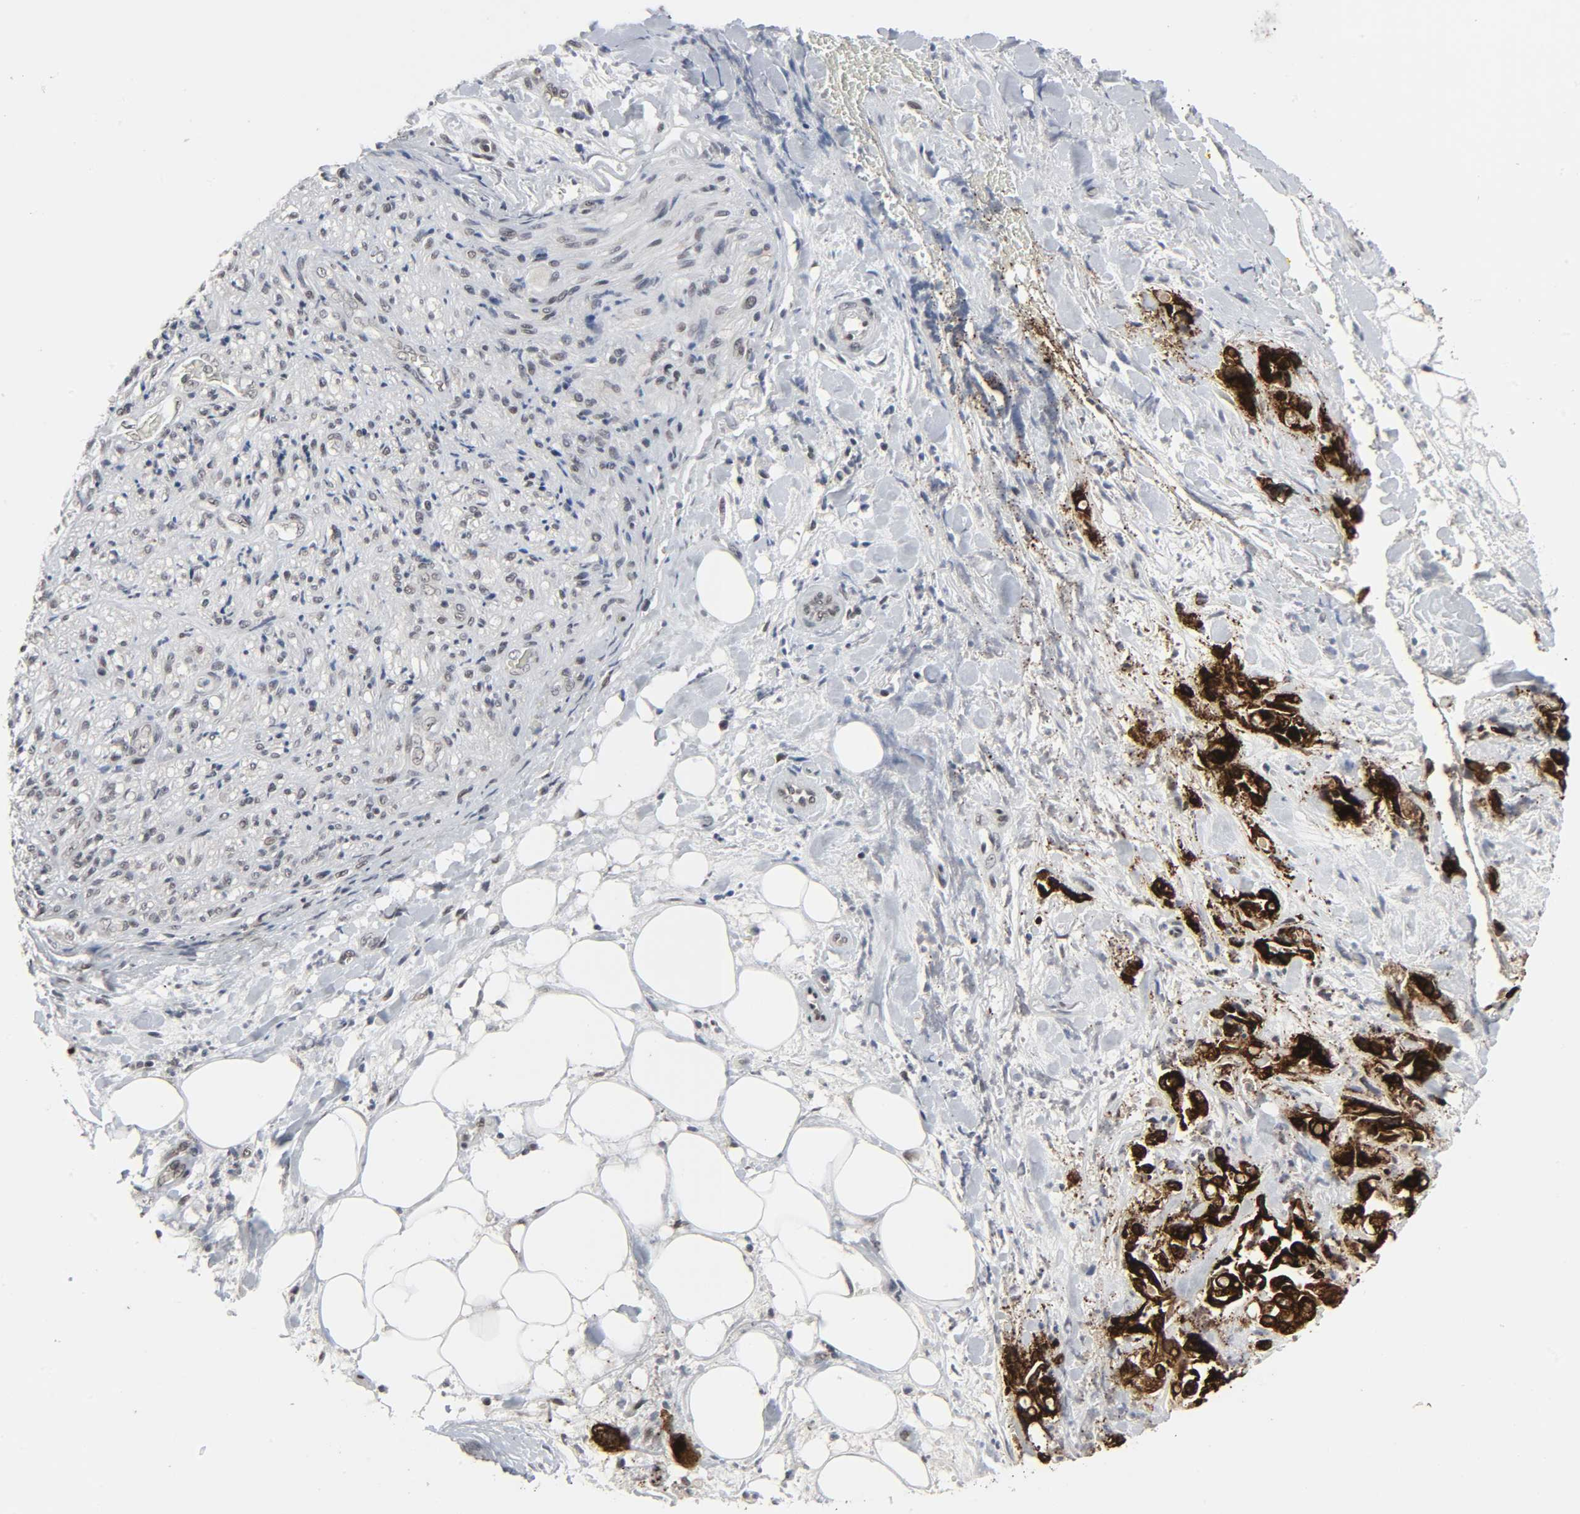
{"staining": {"intensity": "strong", "quantity": ">75%", "location": "cytoplasmic/membranous"}, "tissue": "pancreatic cancer", "cell_type": "Tumor cells", "image_type": "cancer", "snomed": [{"axis": "morphology", "description": "Adenocarcinoma, NOS"}, {"axis": "topography", "description": "Pancreas"}], "caption": "The histopathology image demonstrates a brown stain indicating the presence of a protein in the cytoplasmic/membranous of tumor cells in pancreatic cancer. The staining is performed using DAB brown chromogen to label protein expression. The nuclei are counter-stained blue using hematoxylin.", "gene": "MUC1", "patient": {"sex": "male", "age": 70}}